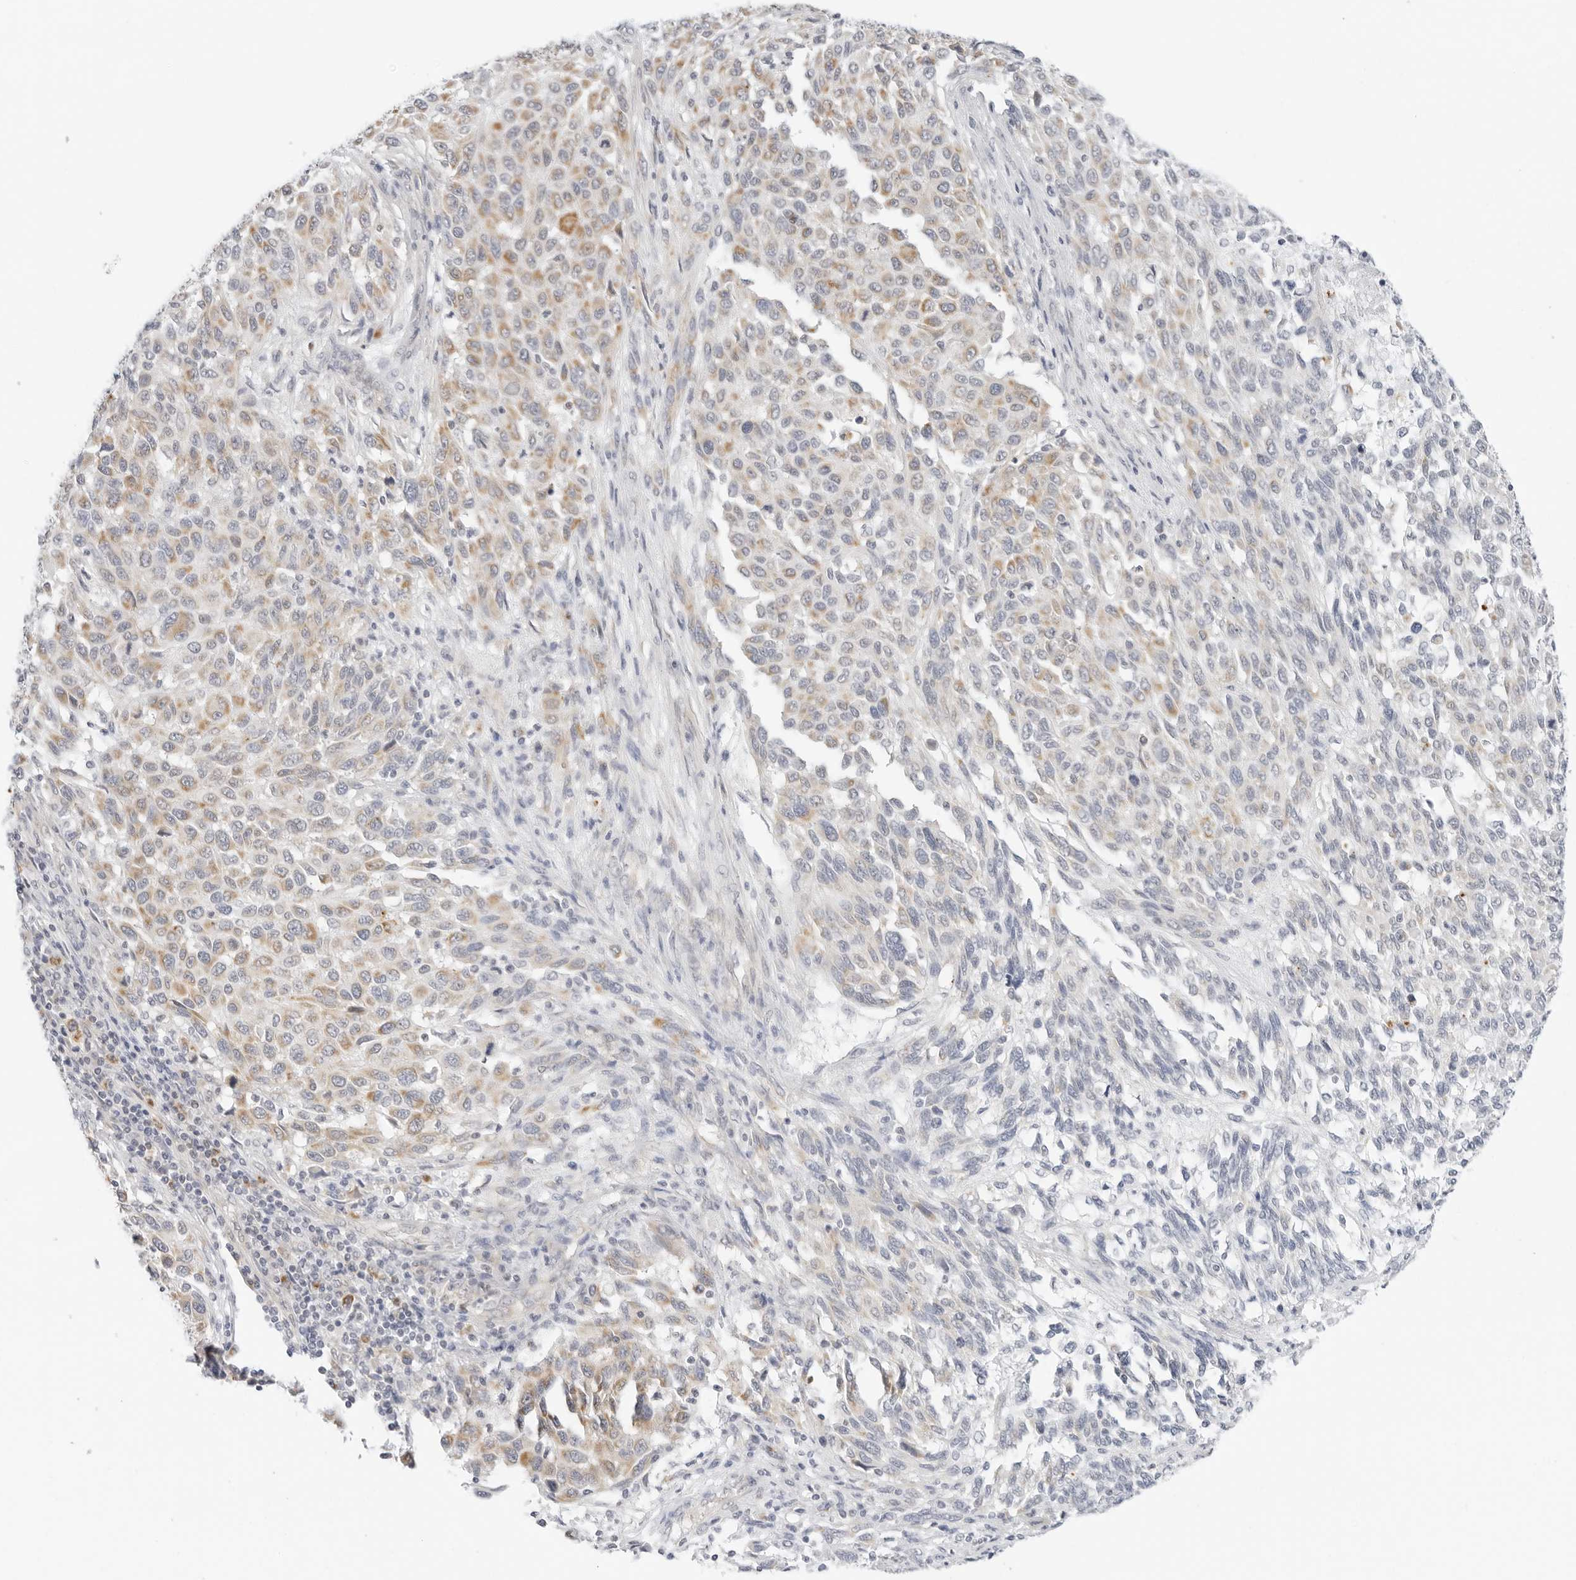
{"staining": {"intensity": "moderate", "quantity": "<25%", "location": "cytoplasmic/membranous"}, "tissue": "melanoma", "cell_type": "Tumor cells", "image_type": "cancer", "snomed": [{"axis": "morphology", "description": "Malignant melanoma, Metastatic site"}, {"axis": "topography", "description": "Lymph node"}], "caption": "This photomicrograph shows immunohistochemistry staining of human melanoma, with low moderate cytoplasmic/membranous positivity in about <25% of tumor cells.", "gene": "RC3H1", "patient": {"sex": "male", "age": 61}}